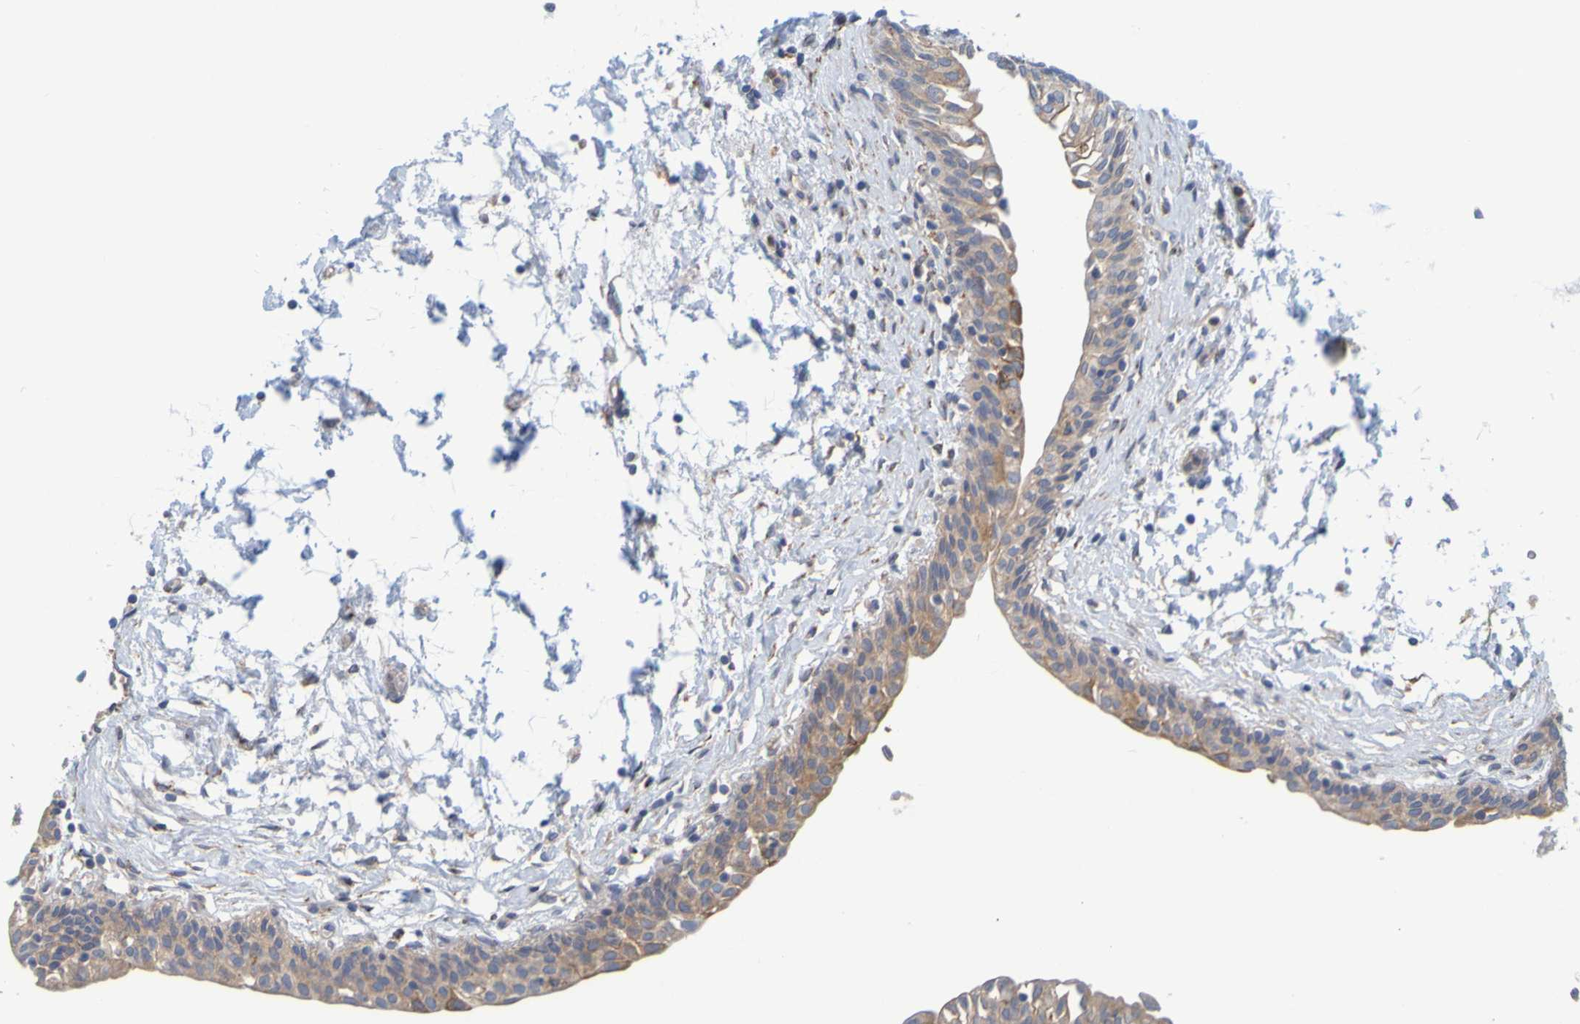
{"staining": {"intensity": "moderate", "quantity": ">75%", "location": "cytoplasmic/membranous"}, "tissue": "urinary bladder", "cell_type": "Urothelial cells", "image_type": "normal", "snomed": [{"axis": "morphology", "description": "Normal tissue, NOS"}, {"axis": "topography", "description": "Urinary bladder"}], "caption": "Urinary bladder stained with DAB (3,3'-diaminobenzidine) IHC shows medium levels of moderate cytoplasmic/membranous expression in about >75% of urothelial cells.", "gene": "SIL1", "patient": {"sex": "male", "age": 55}}